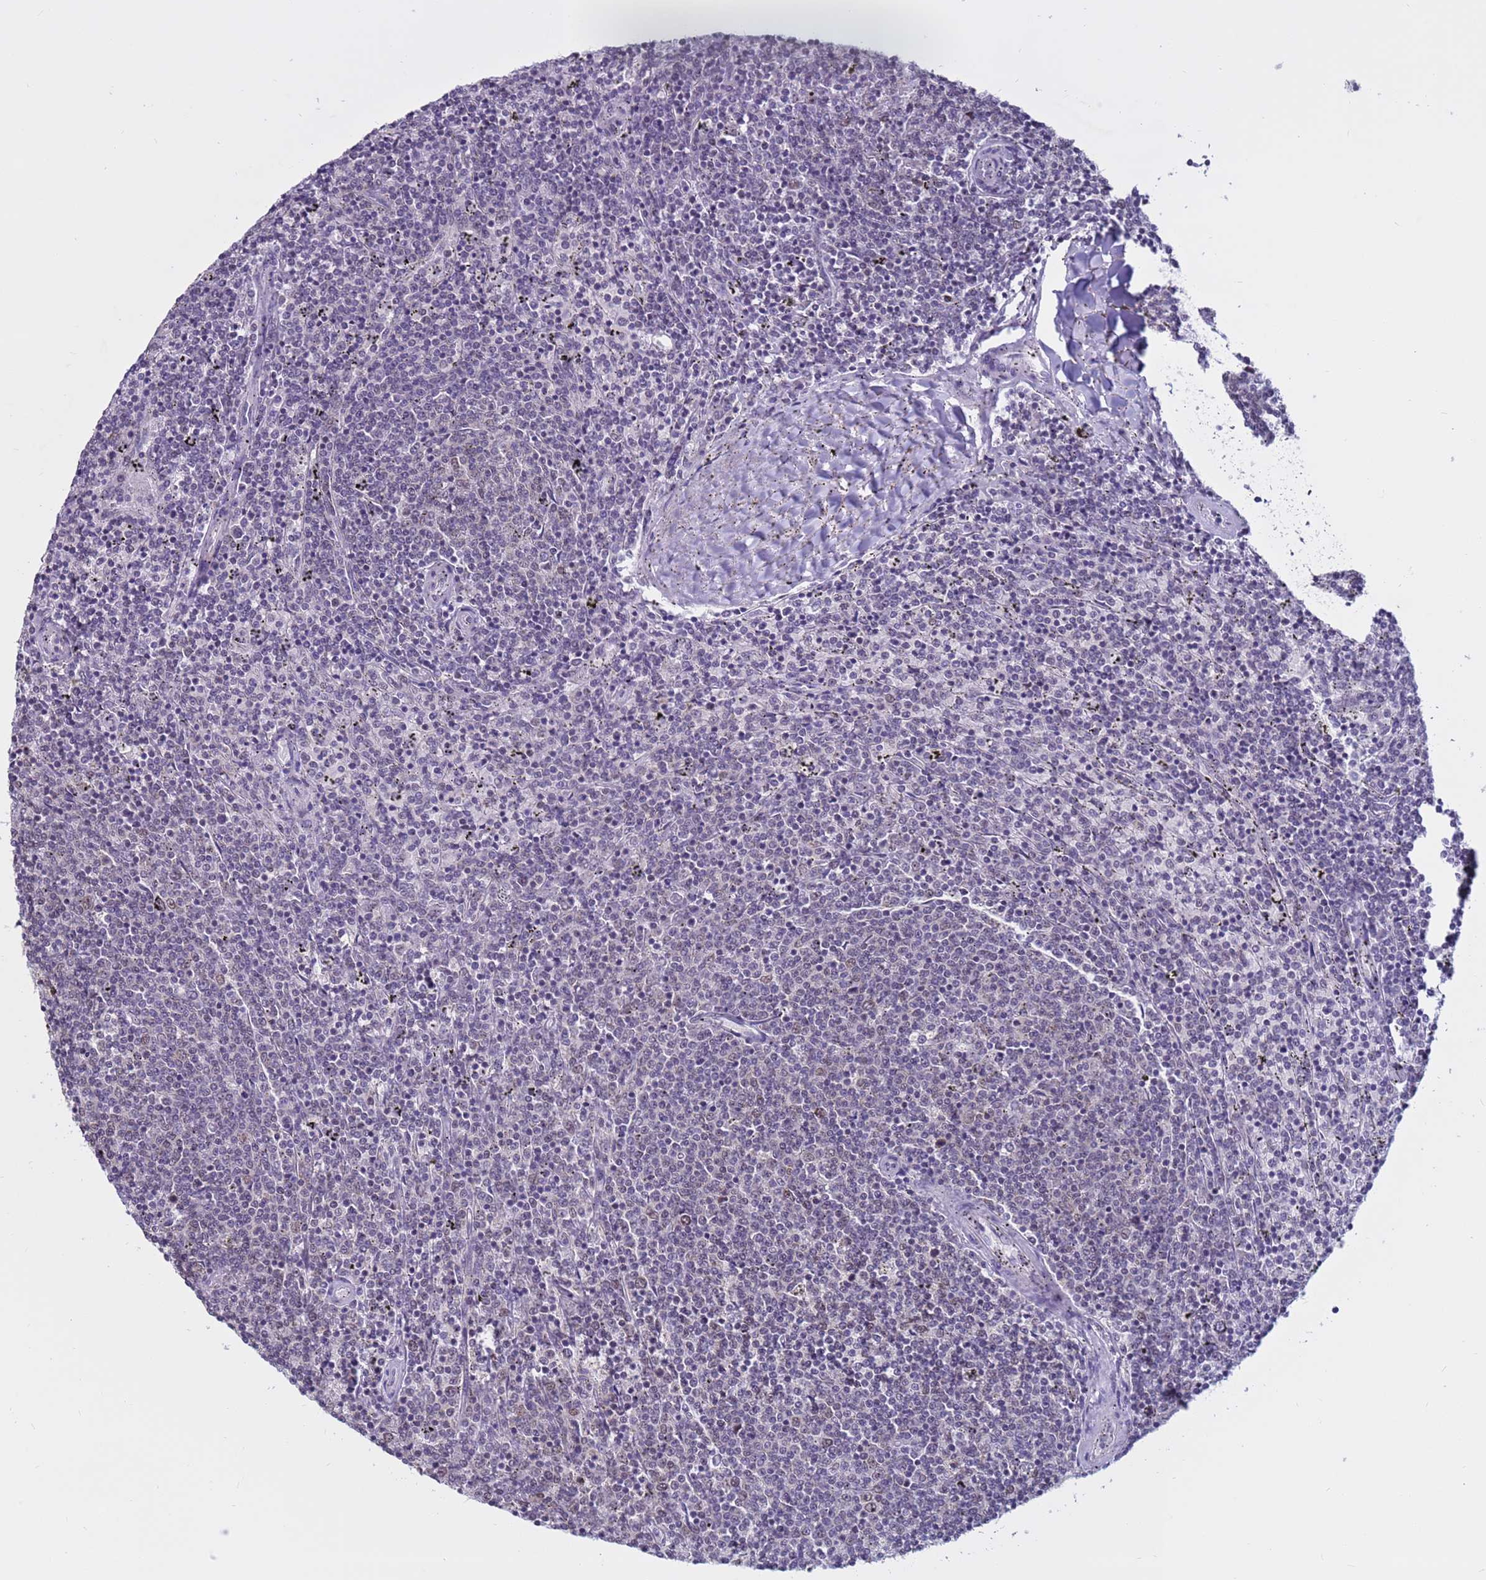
{"staining": {"intensity": "negative", "quantity": "none", "location": "none"}, "tissue": "lymphoma", "cell_type": "Tumor cells", "image_type": "cancer", "snomed": [{"axis": "morphology", "description": "Malignant lymphoma, non-Hodgkin's type, Low grade"}, {"axis": "topography", "description": "Spleen"}], "caption": "DAB immunohistochemical staining of malignant lymphoma, non-Hodgkin's type (low-grade) demonstrates no significant staining in tumor cells. (Immunohistochemistry (ihc), brightfield microscopy, high magnification).", "gene": "CDK2AP2", "patient": {"sex": "female", "age": 50}}